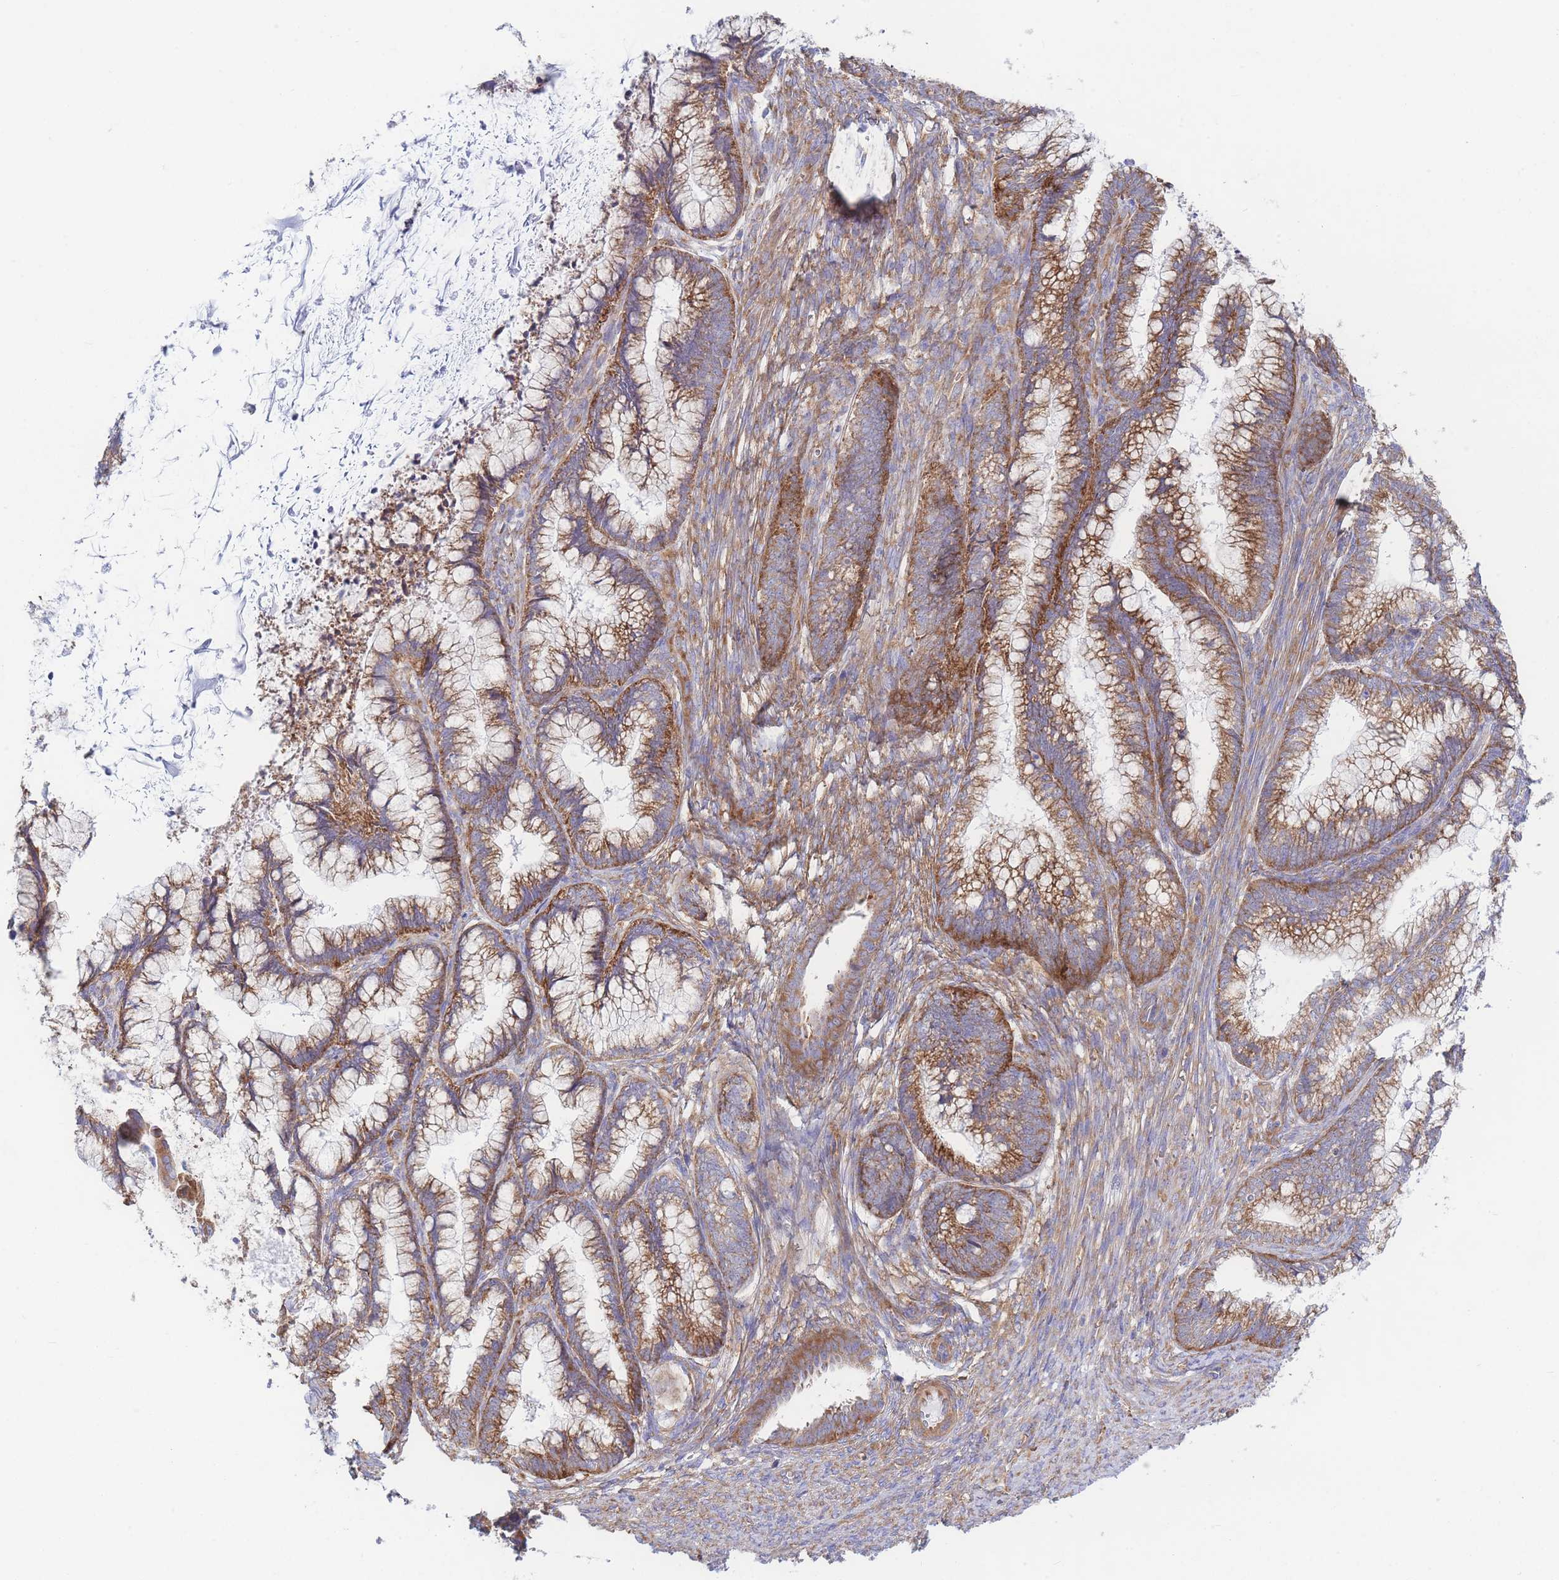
{"staining": {"intensity": "strong", "quantity": ">75%", "location": "cytoplasmic/membranous"}, "tissue": "cervical cancer", "cell_type": "Tumor cells", "image_type": "cancer", "snomed": [{"axis": "morphology", "description": "Adenocarcinoma, NOS"}, {"axis": "topography", "description": "Cervix"}], "caption": "The immunohistochemical stain shows strong cytoplasmic/membranous staining in tumor cells of adenocarcinoma (cervical) tissue.", "gene": "RPL8", "patient": {"sex": "female", "age": 44}}